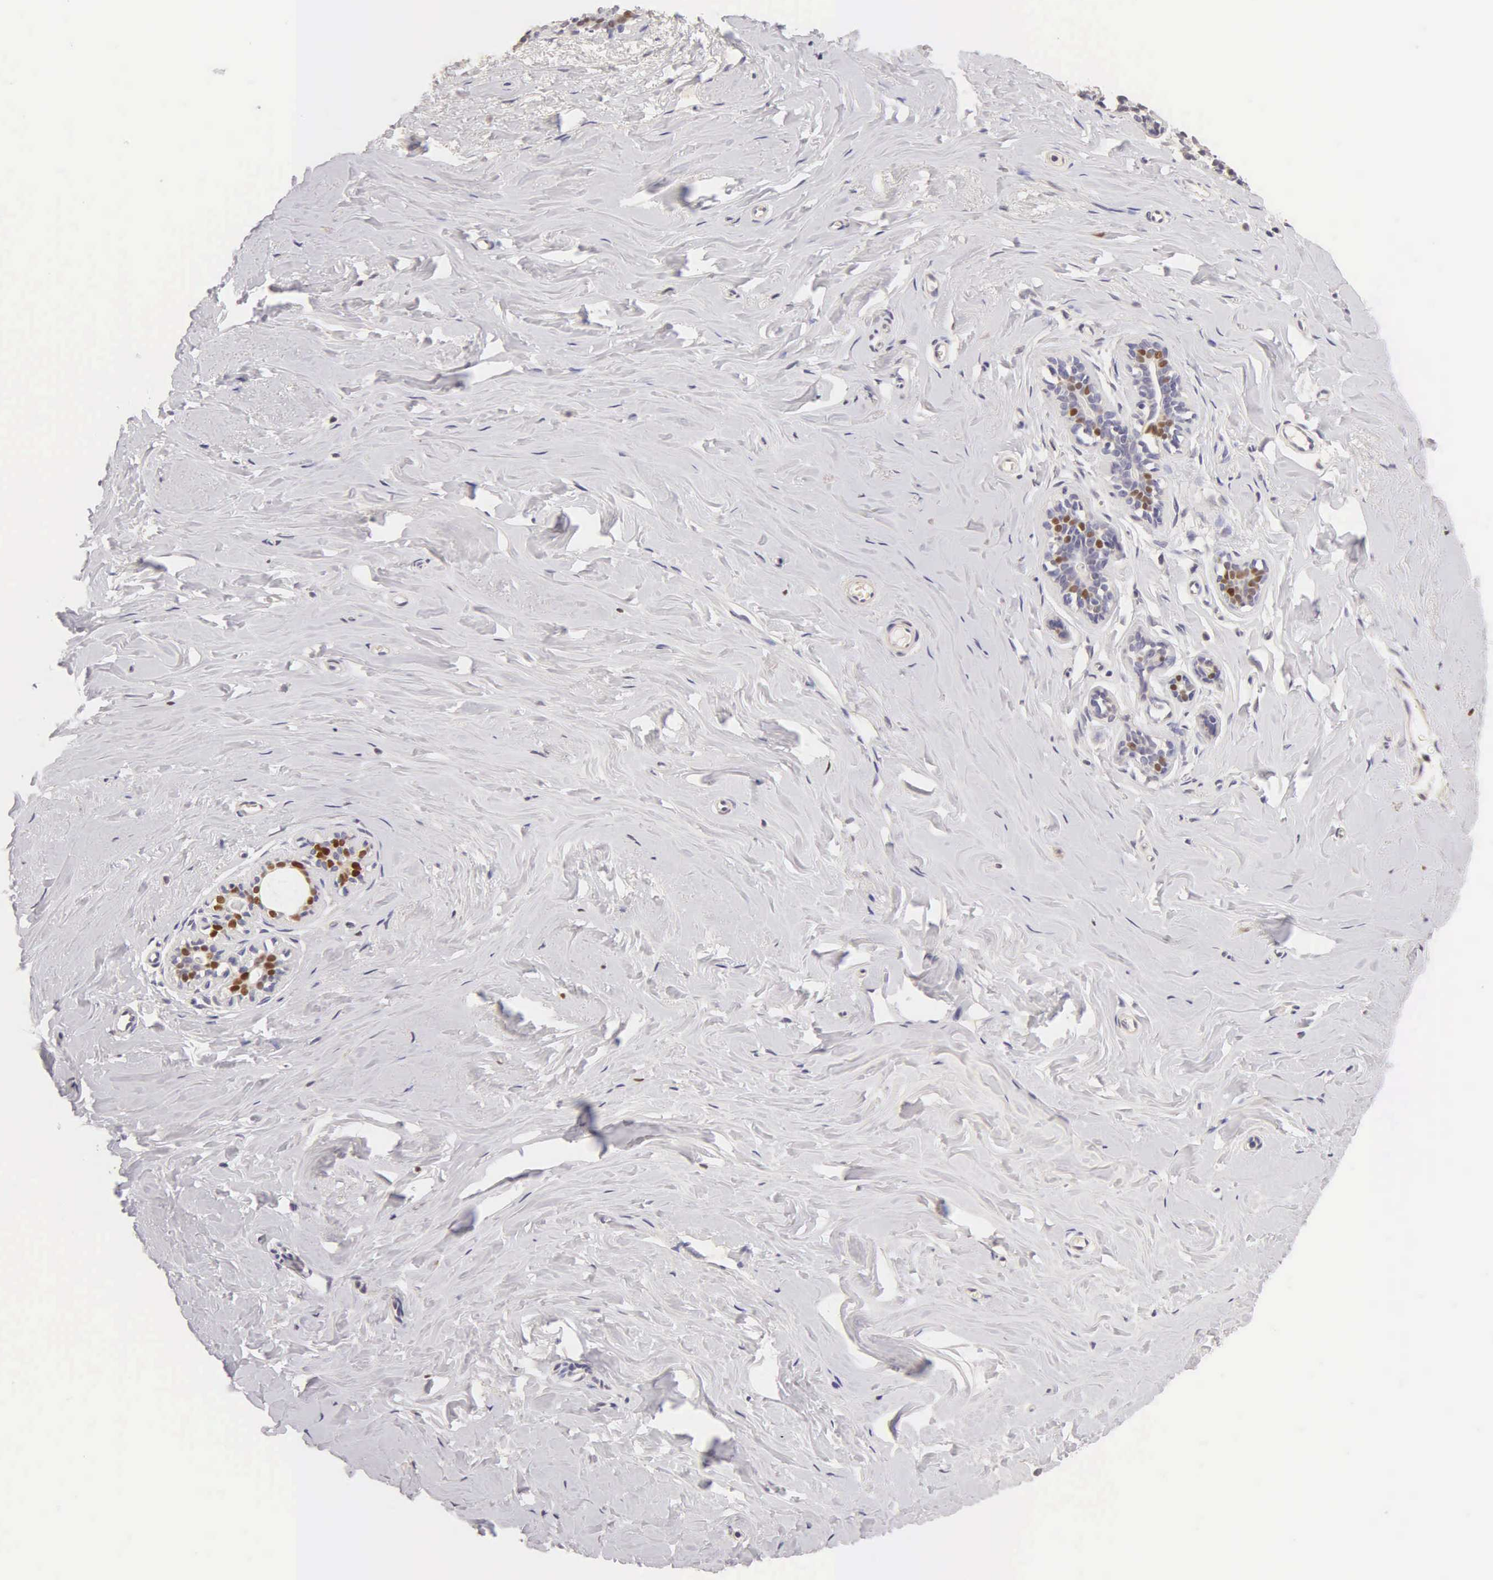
{"staining": {"intensity": "negative", "quantity": "none", "location": "none"}, "tissue": "breast", "cell_type": "Adipocytes", "image_type": "normal", "snomed": [{"axis": "morphology", "description": "Normal tissue, NOS"}, {"axis": "topography", "description": "Breast"}], "caption": "Immunohistochemistry micrograph of normal human breast stained for a protein (brown), which shows no staining in adipocytes.", "gene": "ESR1", "patient": {"sex": "female", "age": 45}}